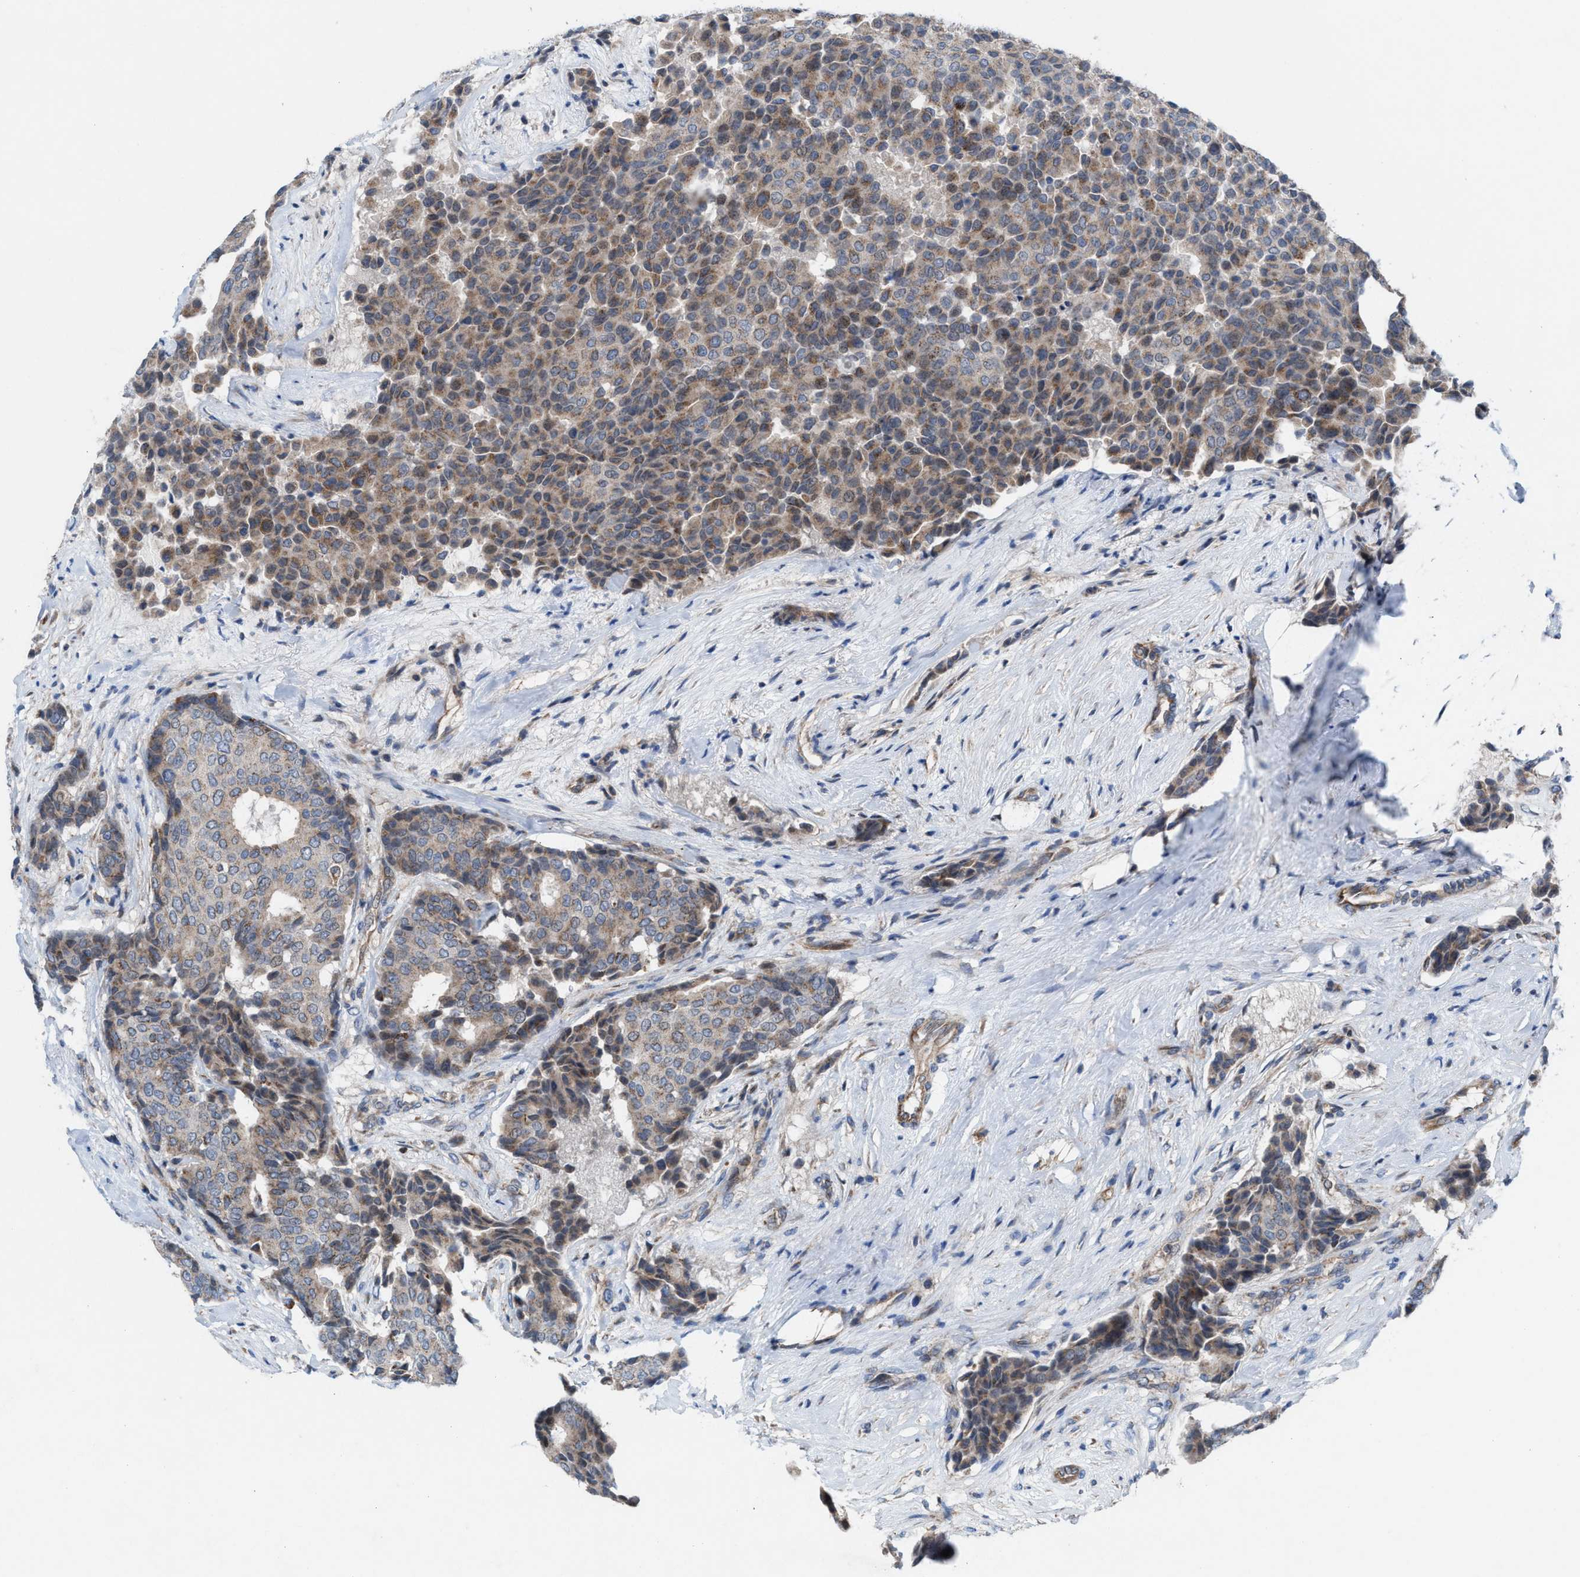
{"staining": {"intensity": "weak", "quantity": ">75%", "location": "cytoplasmic/membranous"}, "tissue": "breast cancer", "cell_type": "Tumor cells", "image_type": "cancer", "snomed": [{"axis": "morphology", "description": "Duct carcinoma"}, {"axis": "topography", "description": "Breast"}], "caption": "Breast cancer stained with a protein marker displays weak staining in tumor cells.", "gene": "MRM1", "patient": {"sex": "female", "age": 75}}